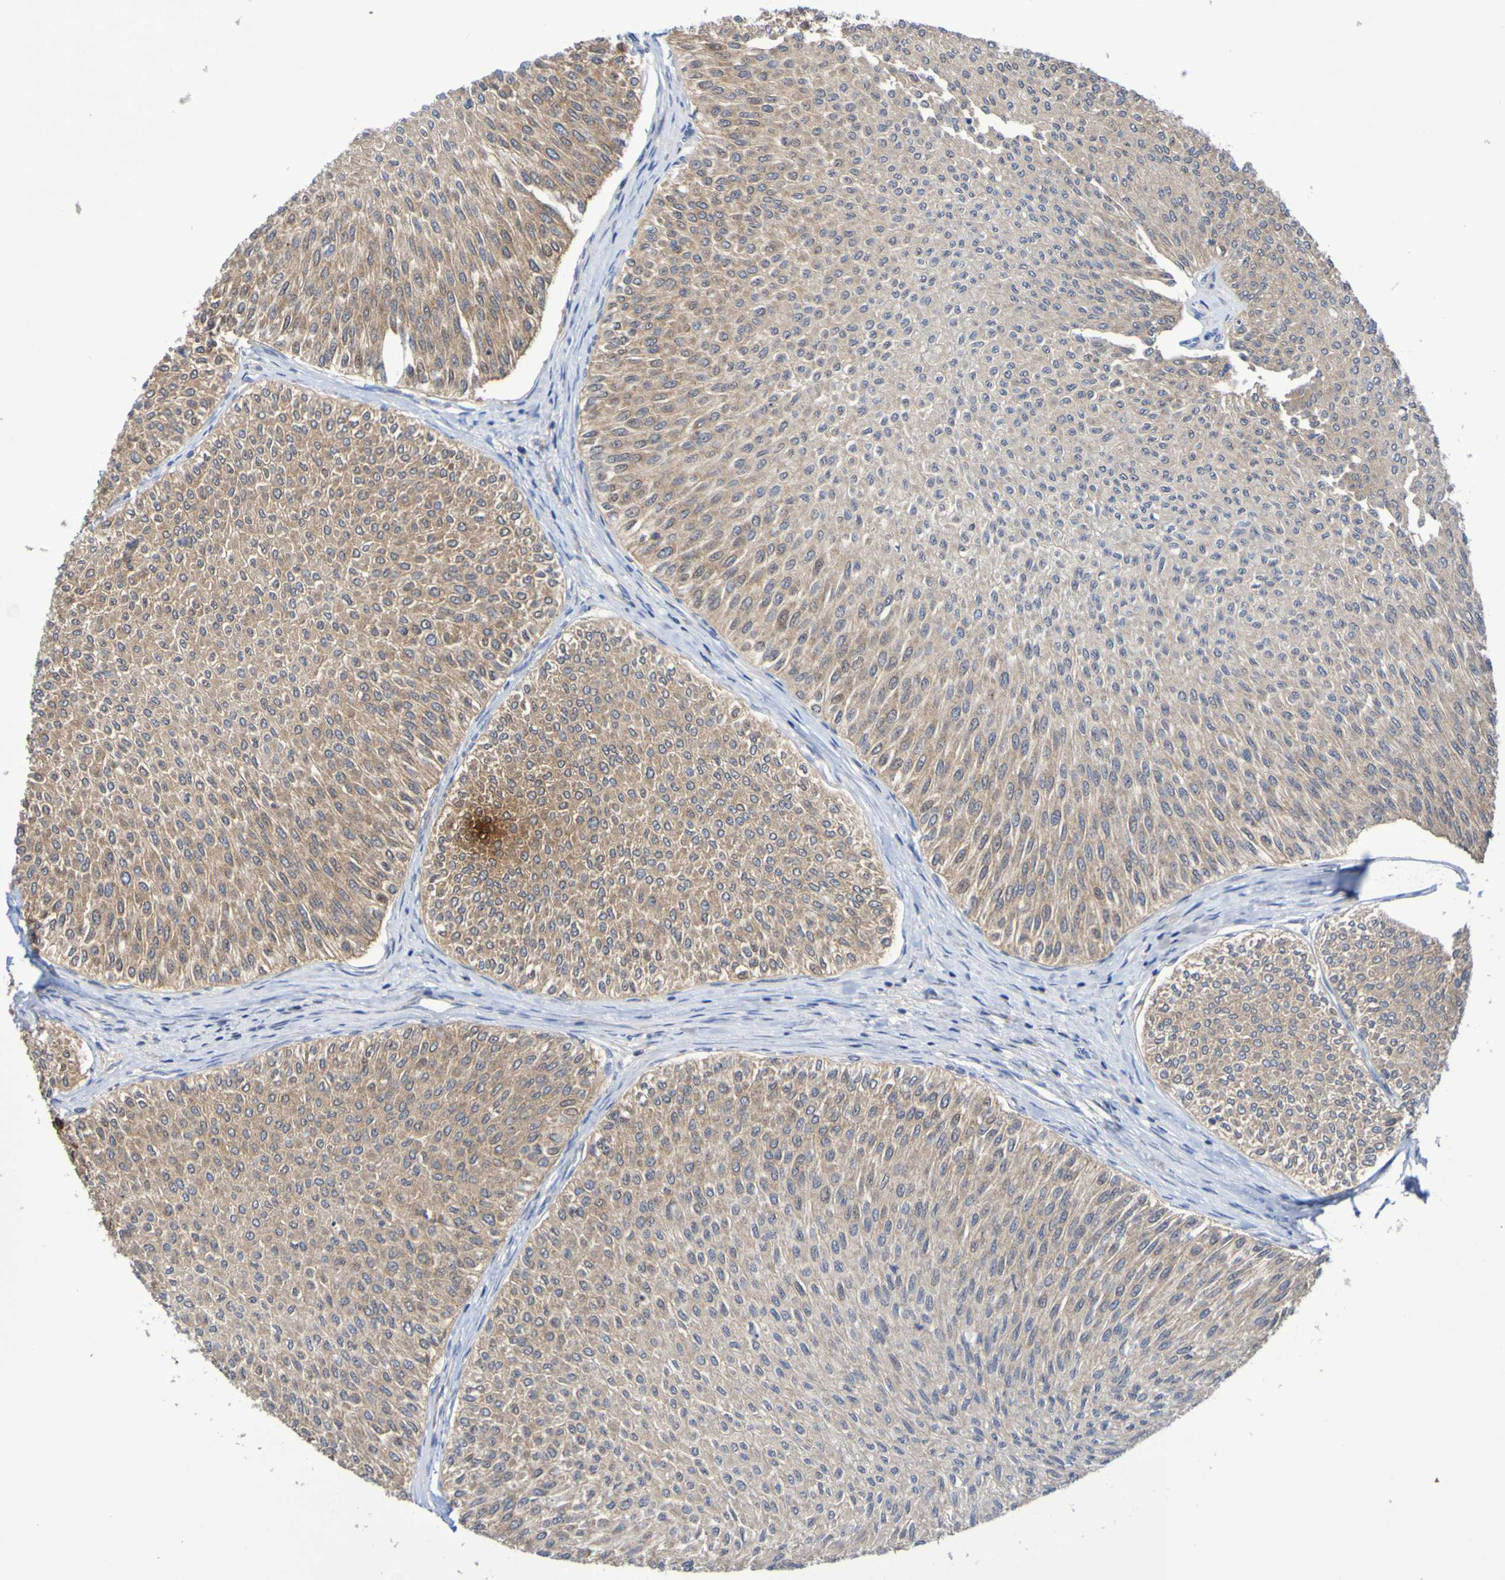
{"staining": {"intensity": "moderate", "quantity": ">75%", "location": "cytoplasmic/membranous"}, "tissue": "urothelial cancer", "cell_type": "Tumor cells", "image_type": "cancer", "snomed": [{"axis": "morphology", "description": "Urothelial carcinoma, Low grade"}, {"axis": "topography", "description": "Urinary bladder"}], "caption": "Urothelial cancer stained with a protein marker reveals moderate staining in tumor cells.", "gene": "ATIC", "patient": {"sex": "male", "age": 78}}